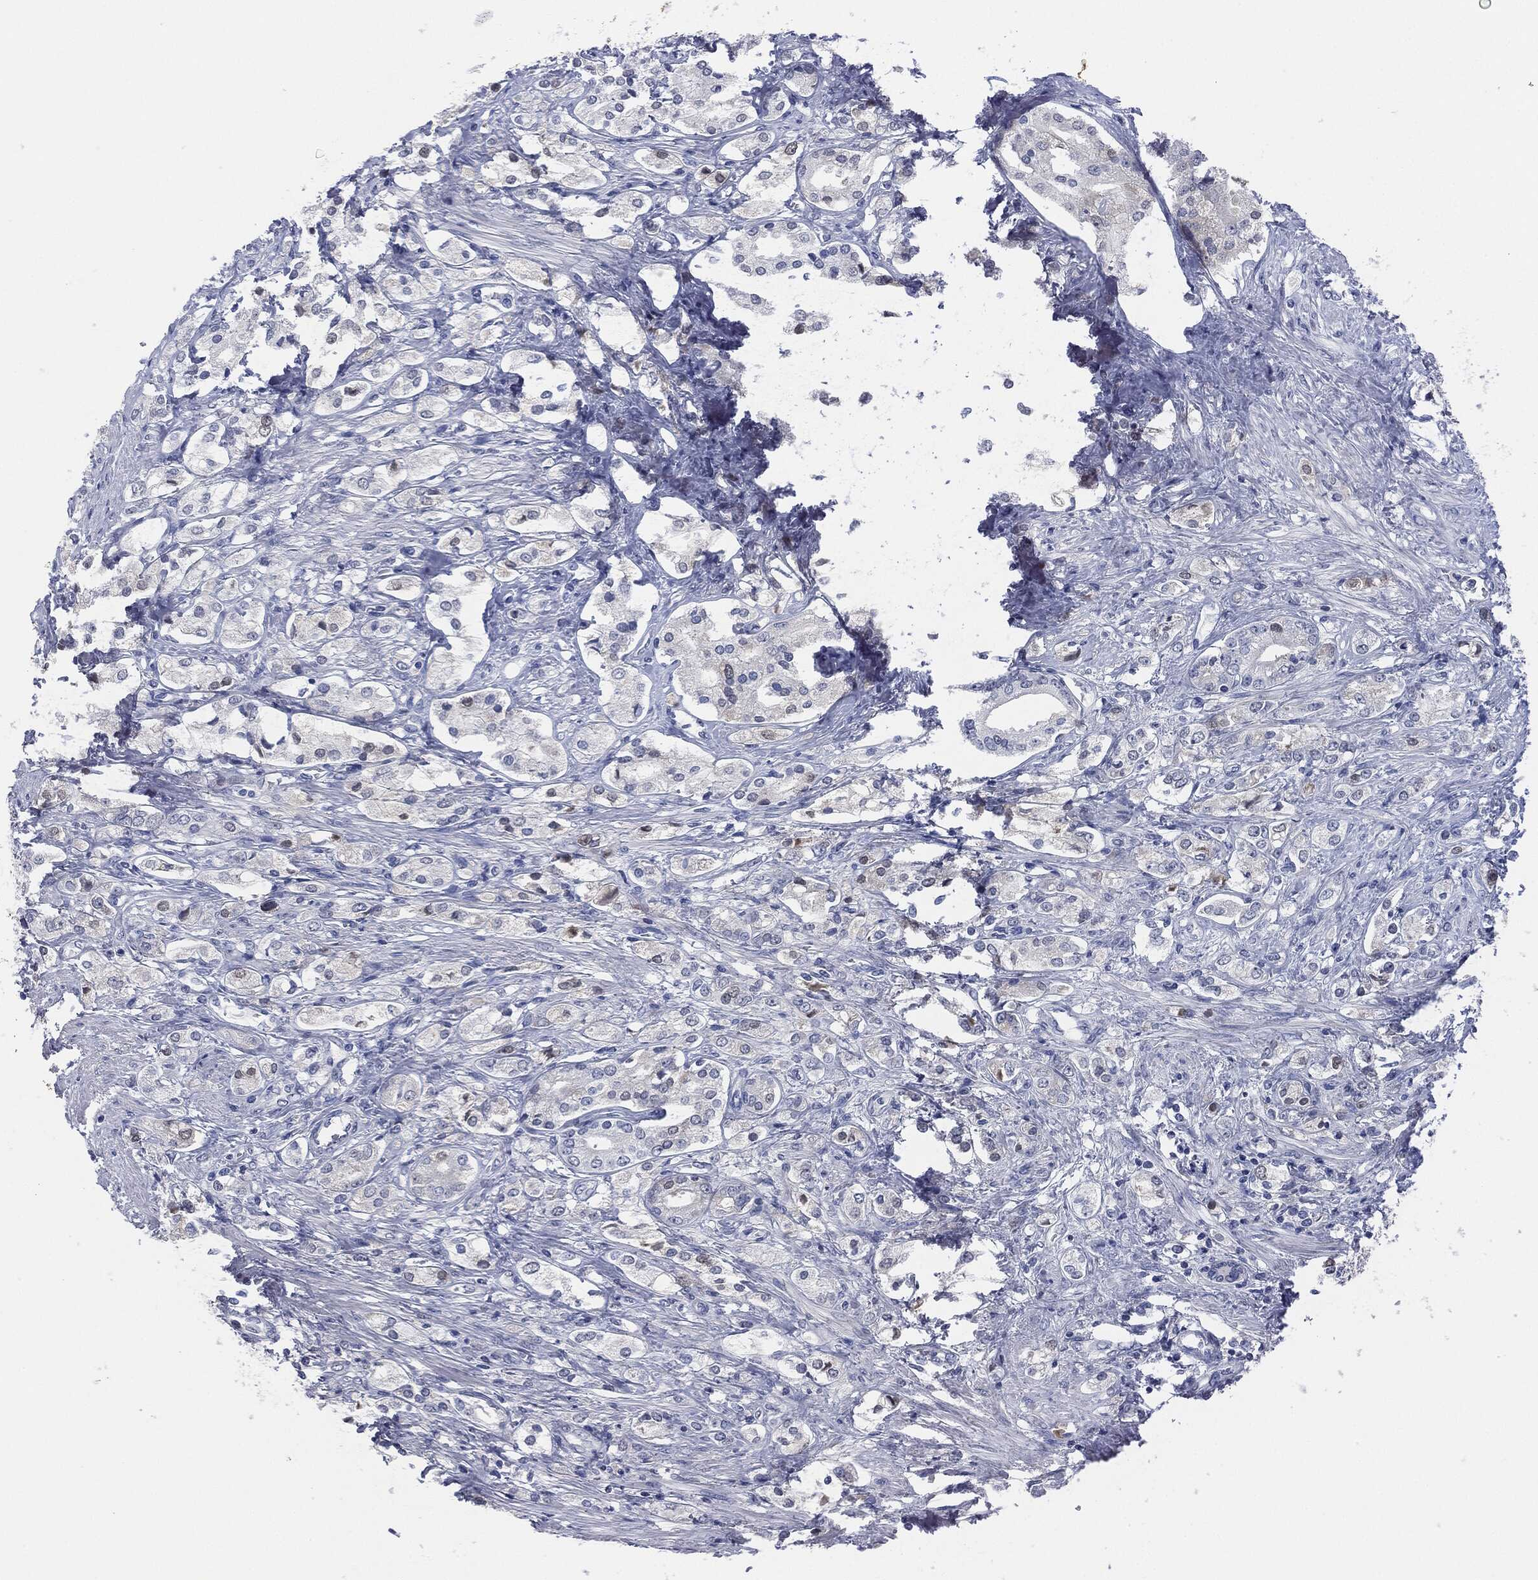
{"staining": {"intensity": "negative", "quantity": "none", "location": "none"}, "tissue": "prostate cancer", "cell_type": "Tumor cells", "image_type": "cancer", "snomed": [{"axis": "morphology", "description": "Adenocarcinoma, NOS"}, {"axis": "topography", "description": "Prostate and seminal vesicle, NOS"}, {"axis": "topography", "description": "Prostate"}], "caption": "Protein analysis of prostate adenocarcinoma shows no significant positivity in tumor cells.", "gene": "SIGLEC7", "patient": {"sex": "male", "age": 67}}